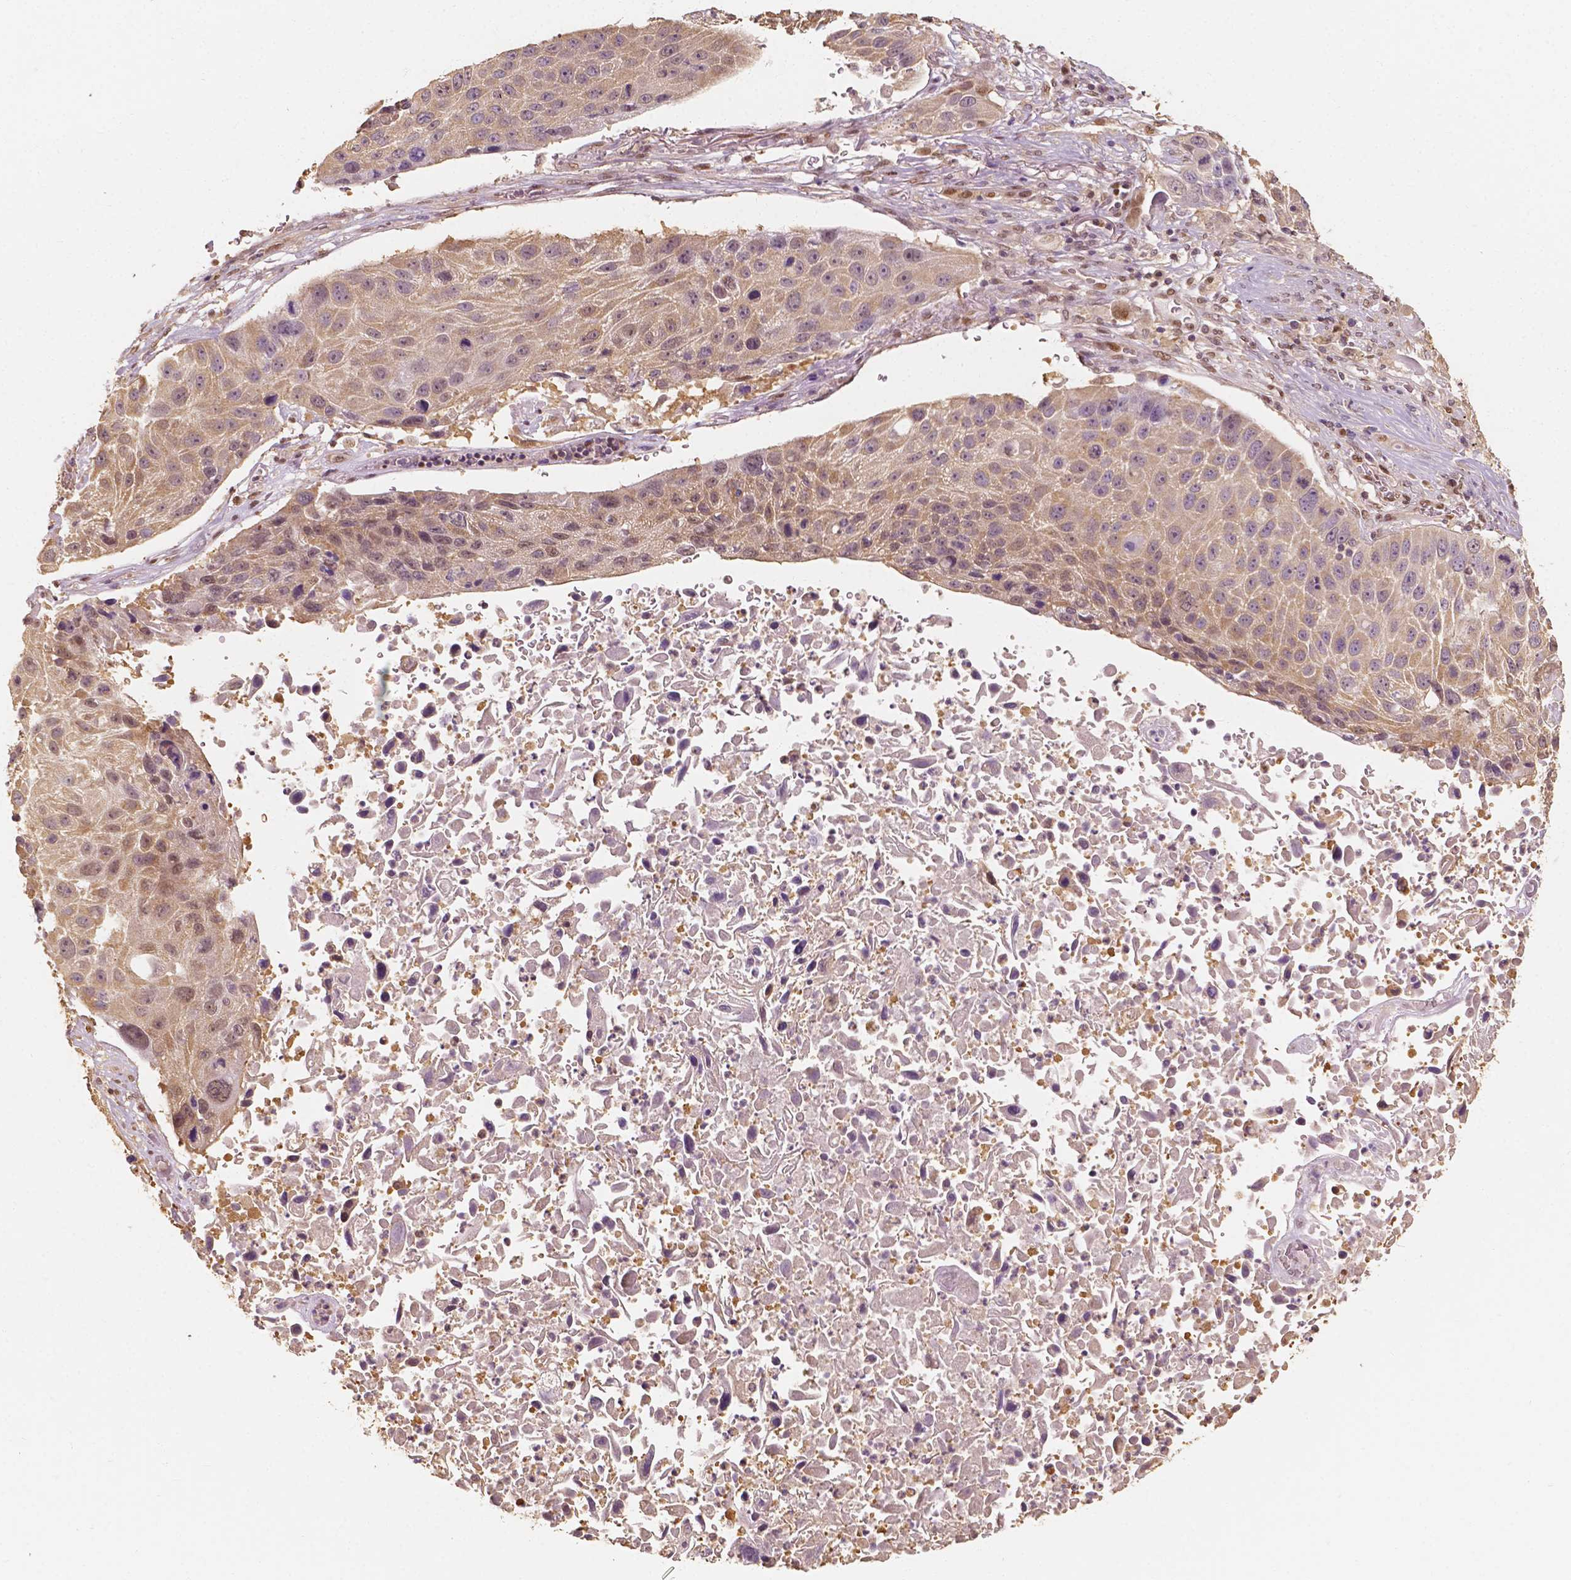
{"staining": {"intensity": "weak", "quantity": "<25%", "location": "nuclear"}, "tissue": "lung cancer", "cell_type": "Tumor cells", "image_type": "cancer", "snomed": [{"axis": "morphology", "description": "Normal morphology"}, {"axis": "morphology", "description": "Squamous cell carcinoma, NOS"}, {"axis": "topography", "description": "Lymph node"}, {"axis": "topography", "description": "Lung"}], "caption": "Photomicrograph shows no protein expression in tumor cells of squamous cell carcinoma (lung) tissue.", "gene": "TBC1D17", "patient": {"sex": "male", "age": 67}}